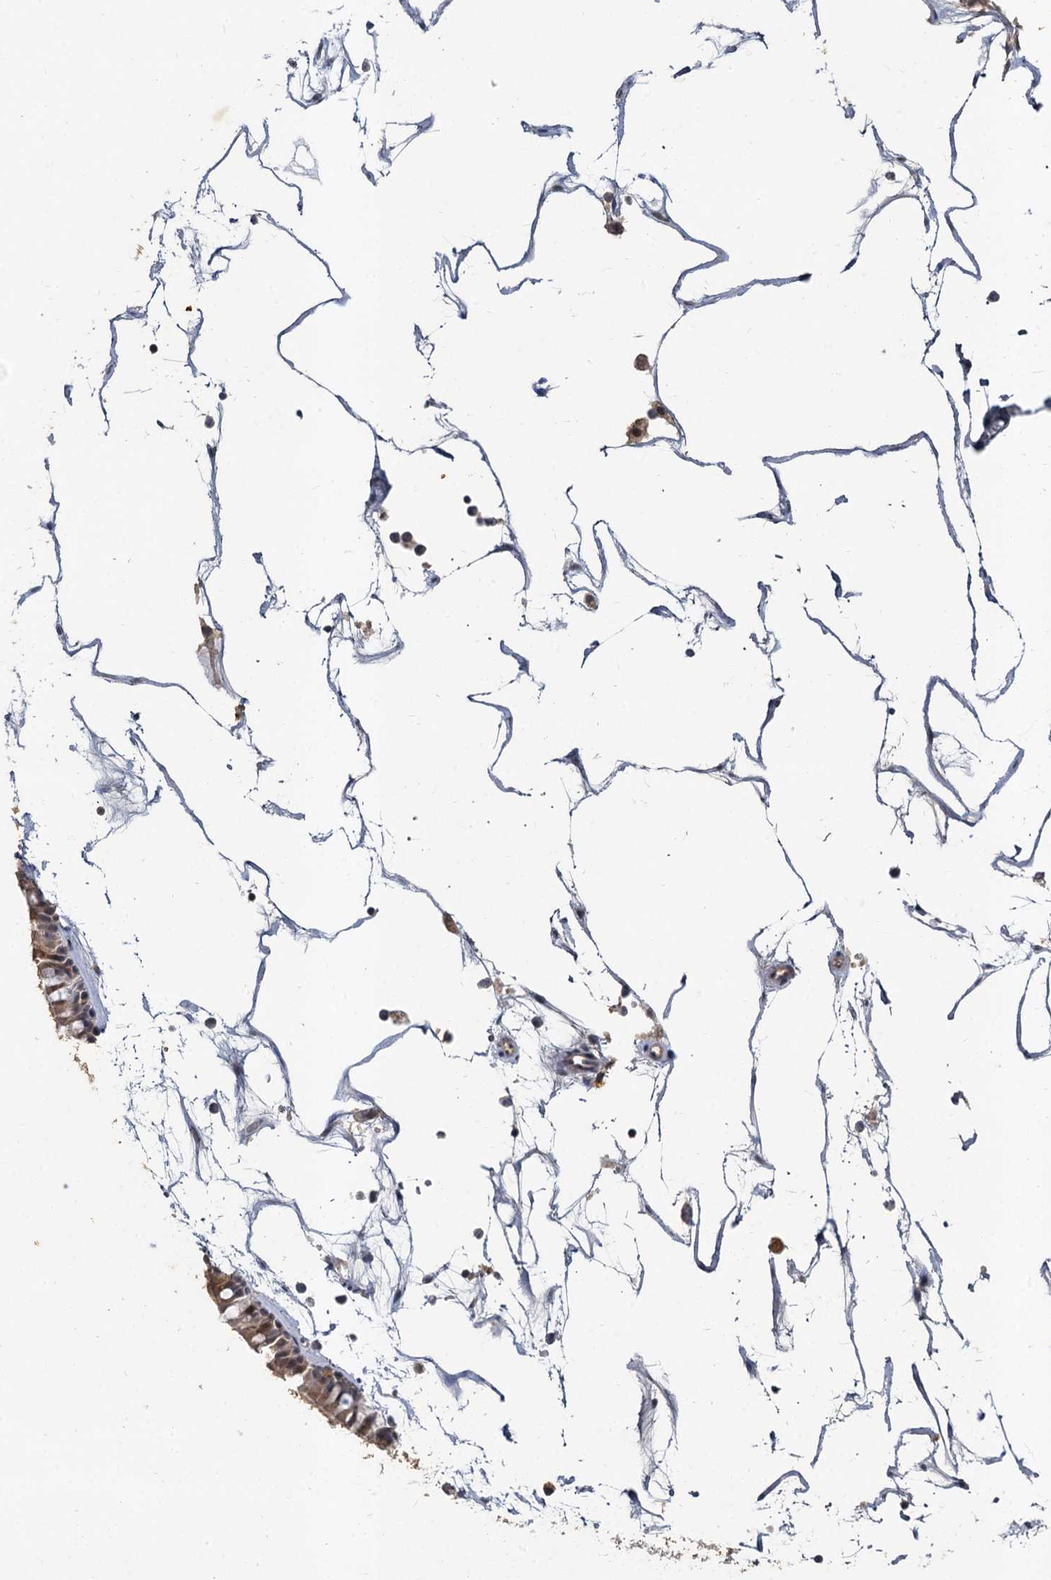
{"staining": {"intensity": "weak", "quantity": "25%-75%", "location": "cytoplasmic/membranous,nuclear"}, "tissue": "nasopharynx", "cell_type": "Respiratory epithelial cells", "image_type": "normal", "snomed": [{"axis": "morphology", "description": "Normal tissue, NOS"}, {"axis": "topography", "description": "Nasopharynx"}], "caption": "About 25%-75% of respiratory epithelial cells in normal human nasopharynx demonstrate weak cytoplasmic/membranous,nuclear protein expression as visualized by brown immunohistochemical staining.", "gene": "MUCL1", "patient": {"sex": "male", "age": 64}}